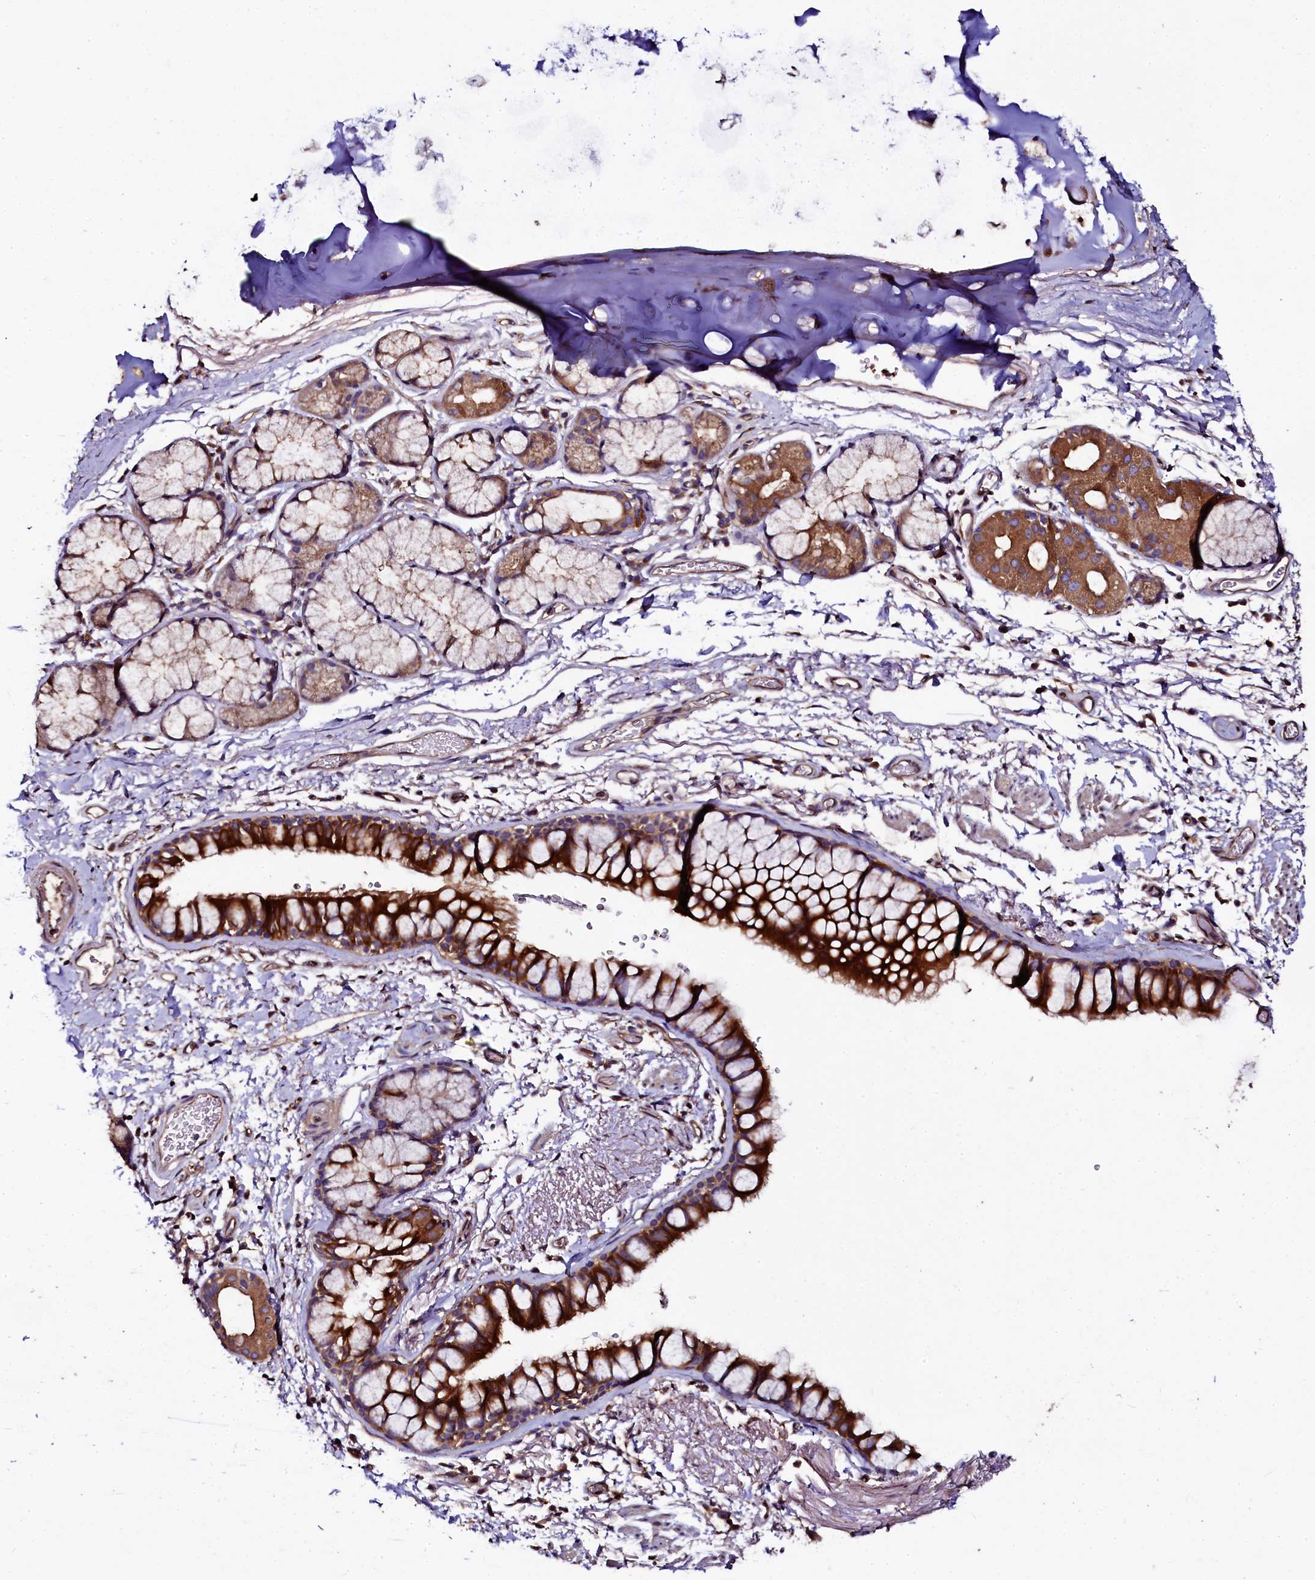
{"staining": {"intensity": "strong", "quantity": ">75%", "location": "cytoplasmic/membranous"}, "tissue": "bronchus", "cell_type": "Respiratory epithelial cells", "image_type": "normal", "snomed": [{"axis": "morphology", "description": "Normal tissue, NOS"}, {"axis": "topography", "description": "Bronchus"}], "caption": "A high amount of strong cytoplasmic/membranous expression is seen in about >75% of respiratory epithelial cells in benign bronchus.", "gene": "APPL2", "patient": {"sex": "male", "age": 65}}